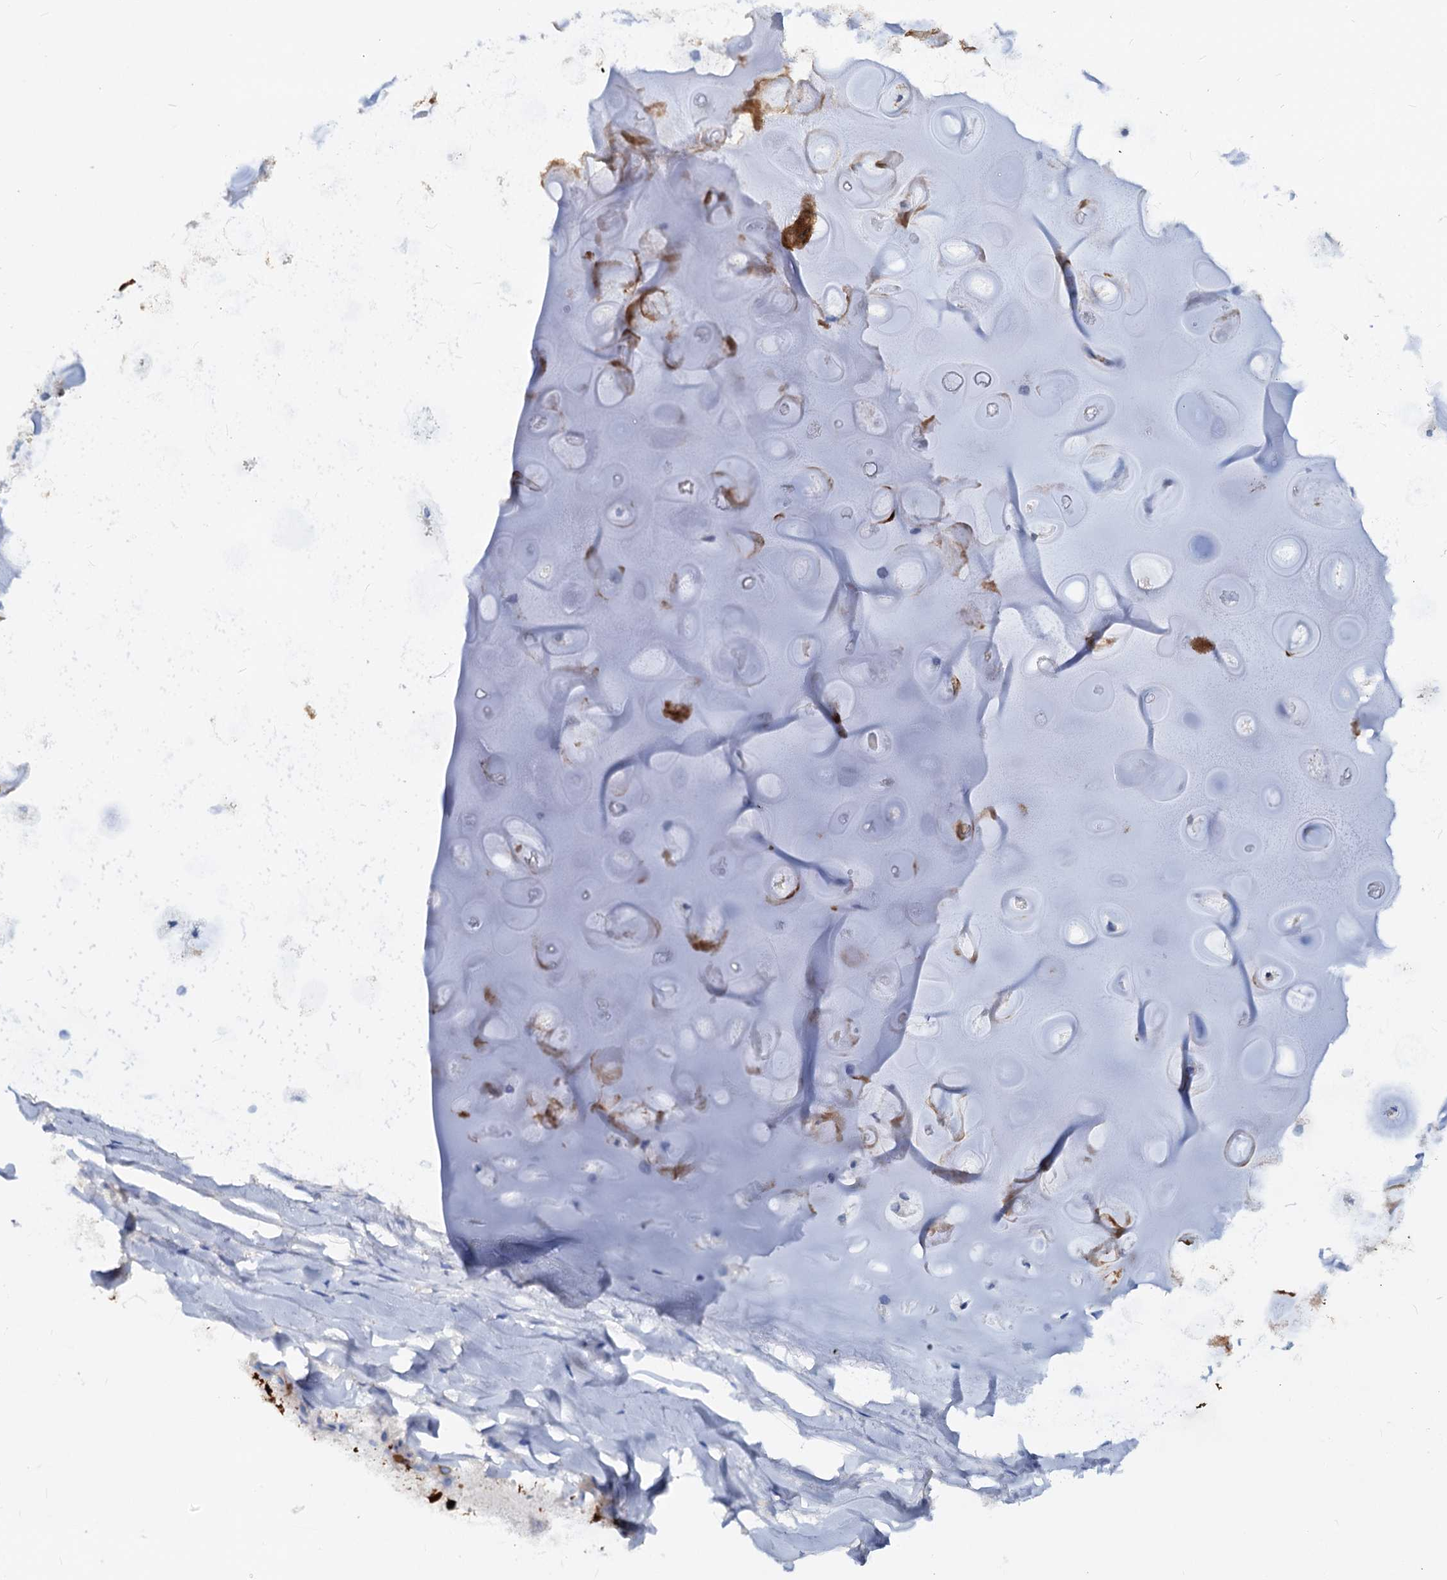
{"staining": {"intensity": "negative", "quantity": "none", "location": "none"}, "tissue": "adipose tissue", "cell_type": "Adipocytes", "image_type": "normal", "snomed": [{"axis": "morphology", "description": "Normal tissue, NOS"}, {"axis": "topography", "description": "Lymph node"}, {"axis": "topography", "description": "Cartilage tissue"}, {"axis": "topography", "description": "Bronchus"}], "caption": "High power microscopy histopathology image of an immunohistochemistry micrograph of unremarkable adipose tissue, revealing no significant staining in adipocytes.", "gene": "DYDC2", "patient": {"sex": "male", "age": 63}}